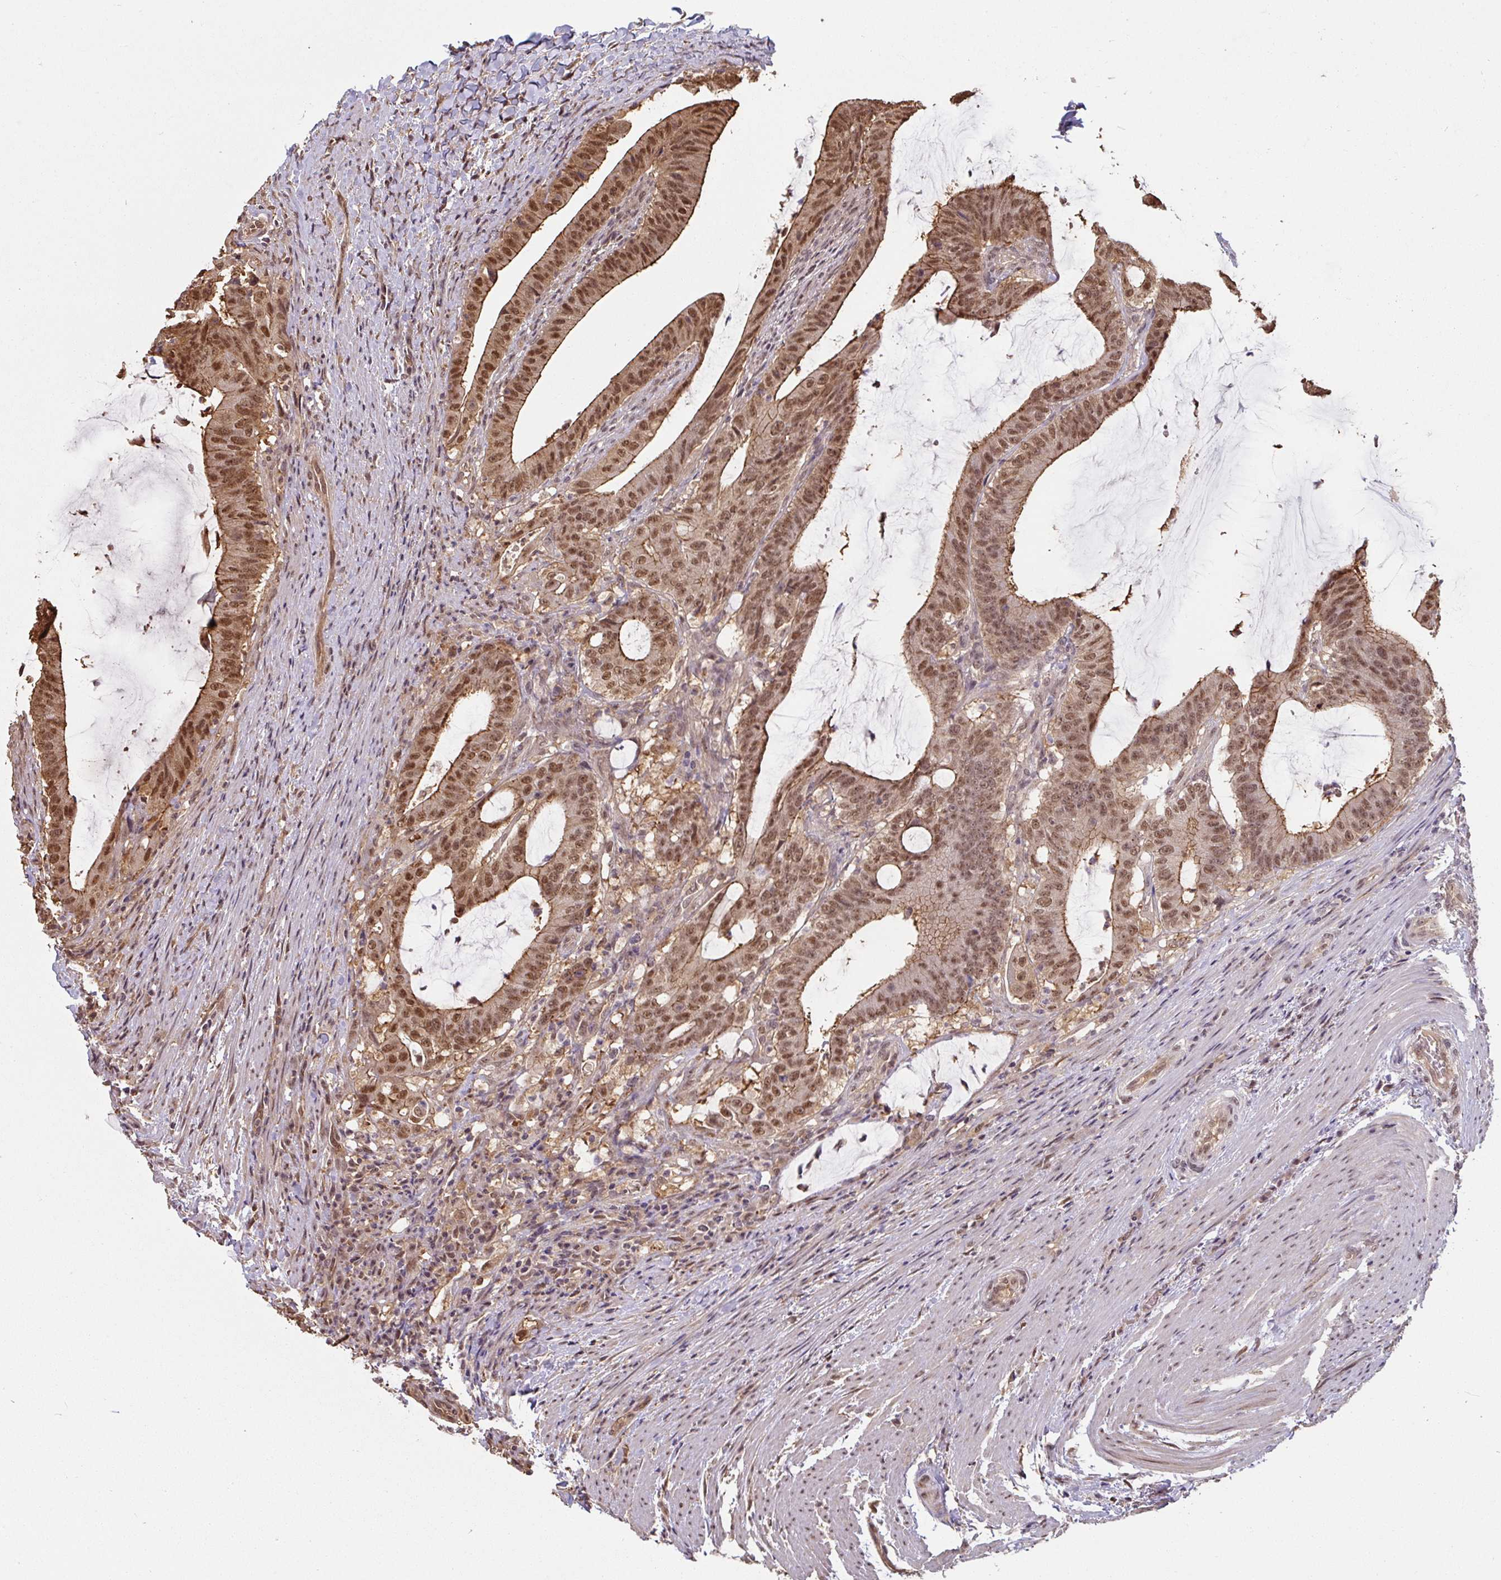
{"staining": {"intensity": "moderate", "quantity": ">75%", "location": "cytoplasmic/membranous,nuclear"}, "tissue": "colorectal cancer", "cell_type": "Tumor cells", "image_type": "cancer", "snomed": [{"axis": "morphology", "description": "Adenocarcinoma, NOS"}, {"axis": "topography", "description": "Colon"}], "caption": "About >75% of tumor cells in colorectal adenocarcinoma display moderate cytoplasmic/membranous and nuclear protein positivity as visualized by brown immunohistochemical staining.", "gene": "ST13", "patient": {"sex": "female", "age": 43}}